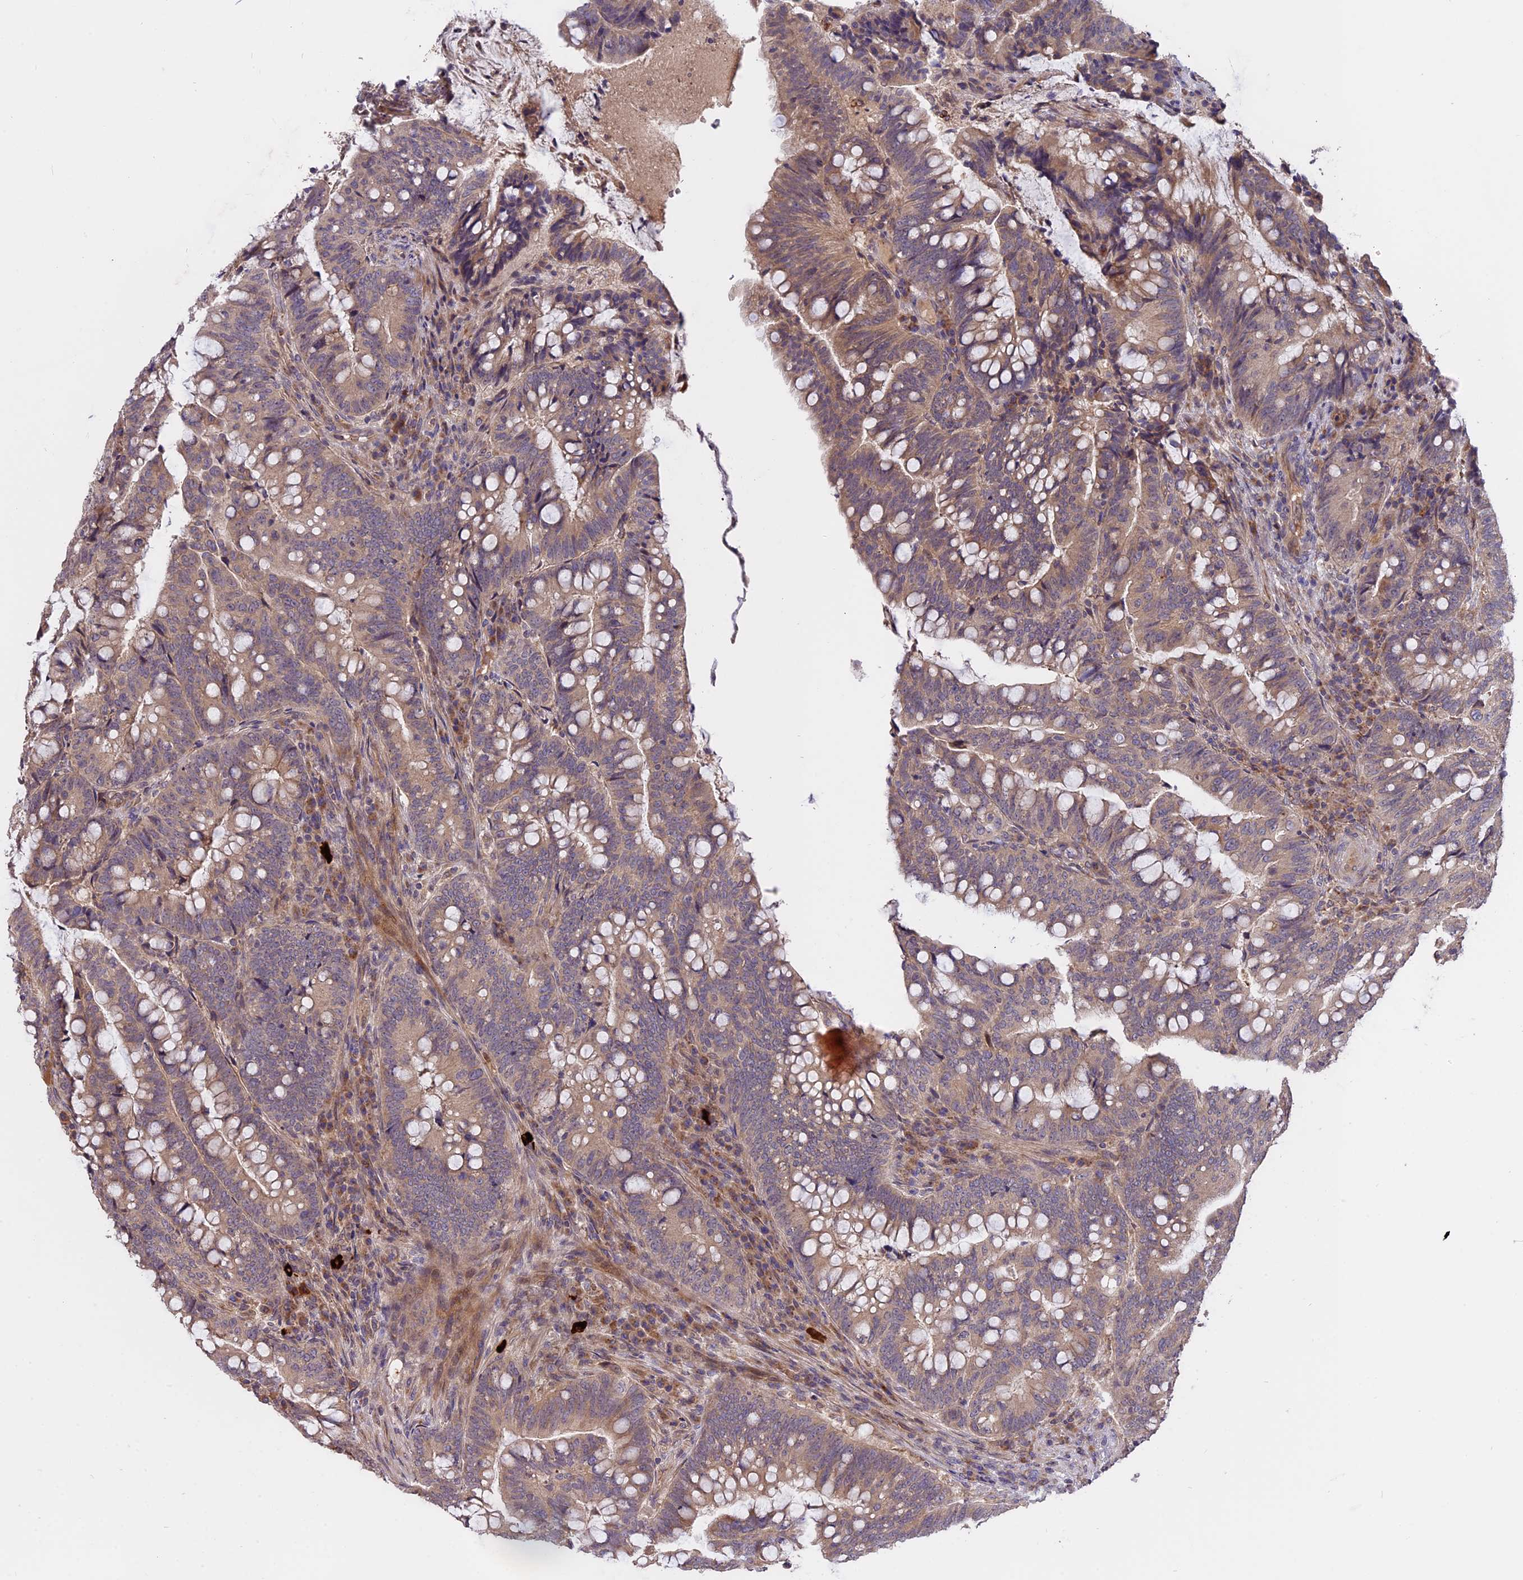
{"staining": {"intensity": "weak", "quantity": ">75%", "location": "cytoplasmic/membranous"}, "tissue": "colorectal cancer", "cell_type": "Tumor cells", "image_type": "cancer", "snomed": [{"axis": "morphology", "description": "Adenocarcinoma, NOS"}, {"axis": "topography", "description": "Colon"}], "caption": "Weak cytoplasmic/membranous protein staining is identified in approximately >75% of tumor cells in colorectal adenocarcinoma.", "gene": "MEMO1", "patient": {"sex": "female", "age": 66}}